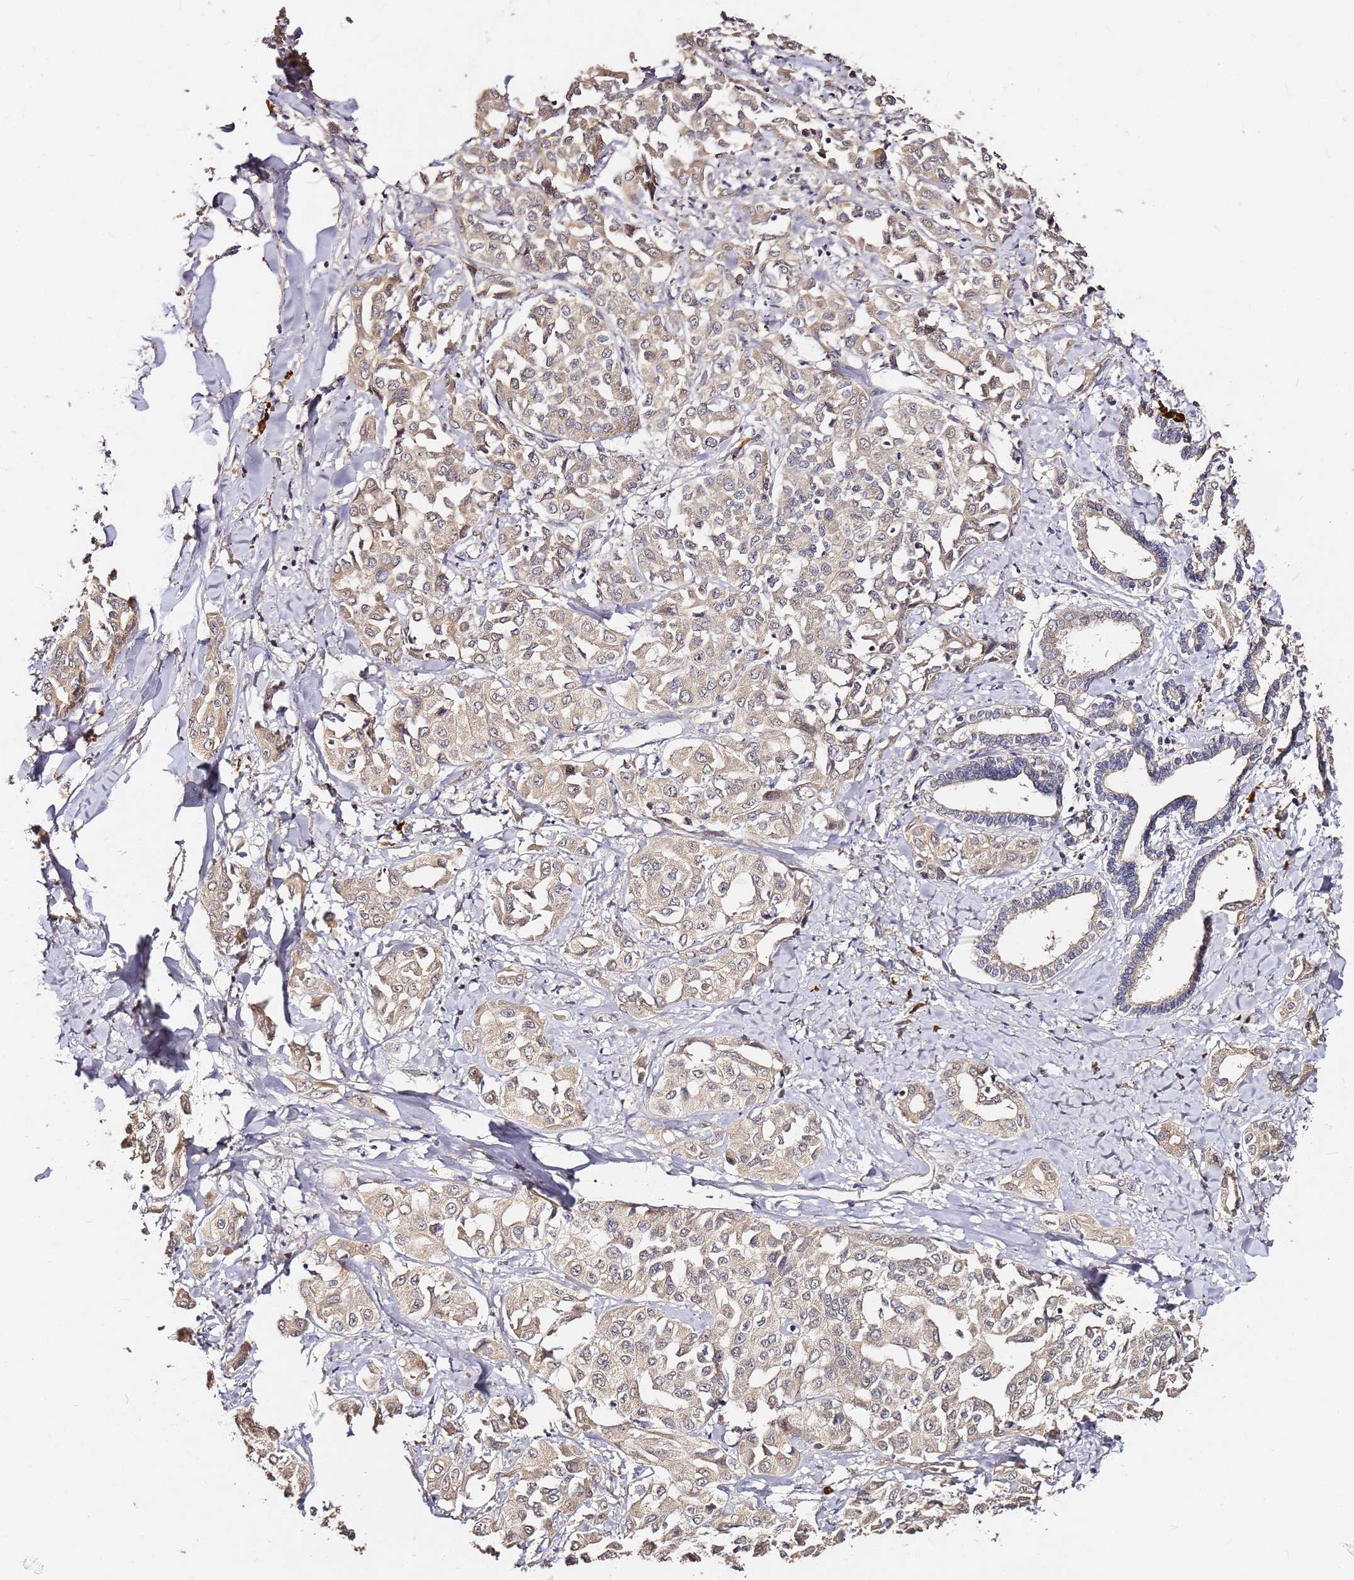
{"staining": {"intensity": "weak", "quantity": "25%-75%", "location": "cytoplasmic/membranous"}, "tissue": "liver cancer", "cell_type": "Tumor cells", "image_type": "cancer", "snomed": [{"axis": "morphology", "description": "Cholangiocarcinoma"}, {"axis": "topography", "description": "Liver"}], "caption": "Brown immunohistochemical staining in liver cancer exhibits weak cytoplasmic/membranous staining in about 25%-75% of tumor cells. (Brightfield microscopy of DAB IHC at high magnification).", "gene": "C6orf136", "patient": {"sex": "female", "age": 77}}